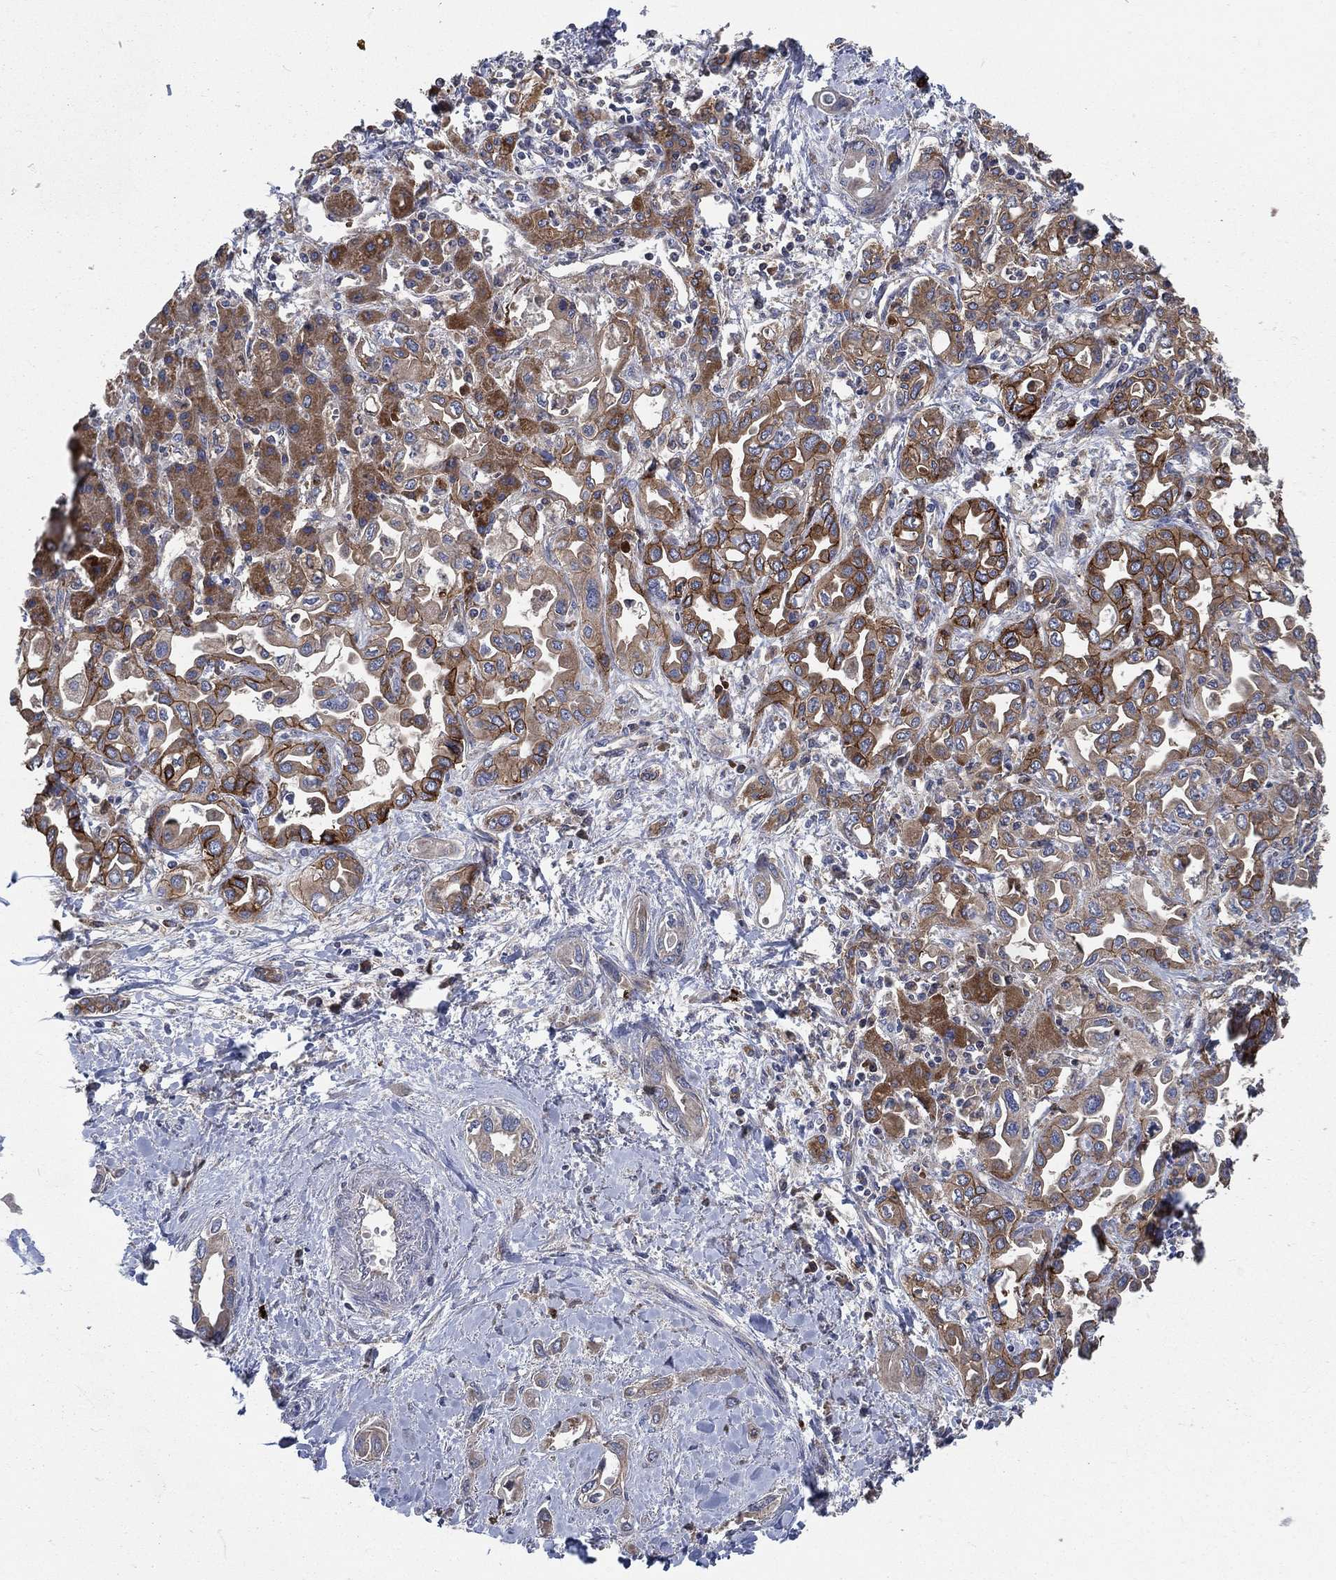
{"staining": {"intensity": "strong", "quantity": "25%-75%", "location": "cytoplasmic/membranous"}, "tissue": "liver cancer", "cell_type": "Tumor cells", "image_type": "cancer", "snomed": [{"axis": "morphology", "description": "Cholangiocarcinoma"}, {"axis": "topography", "description": "Liver"}], "caption": "Human liver cancer stained with a brown dye demonstrates strong cytoplasmic/membranous positive expression in about 25%-75% of tumor cells.", "gene": "SMPD3", "patient": {"sex": "female", "age": 64}}